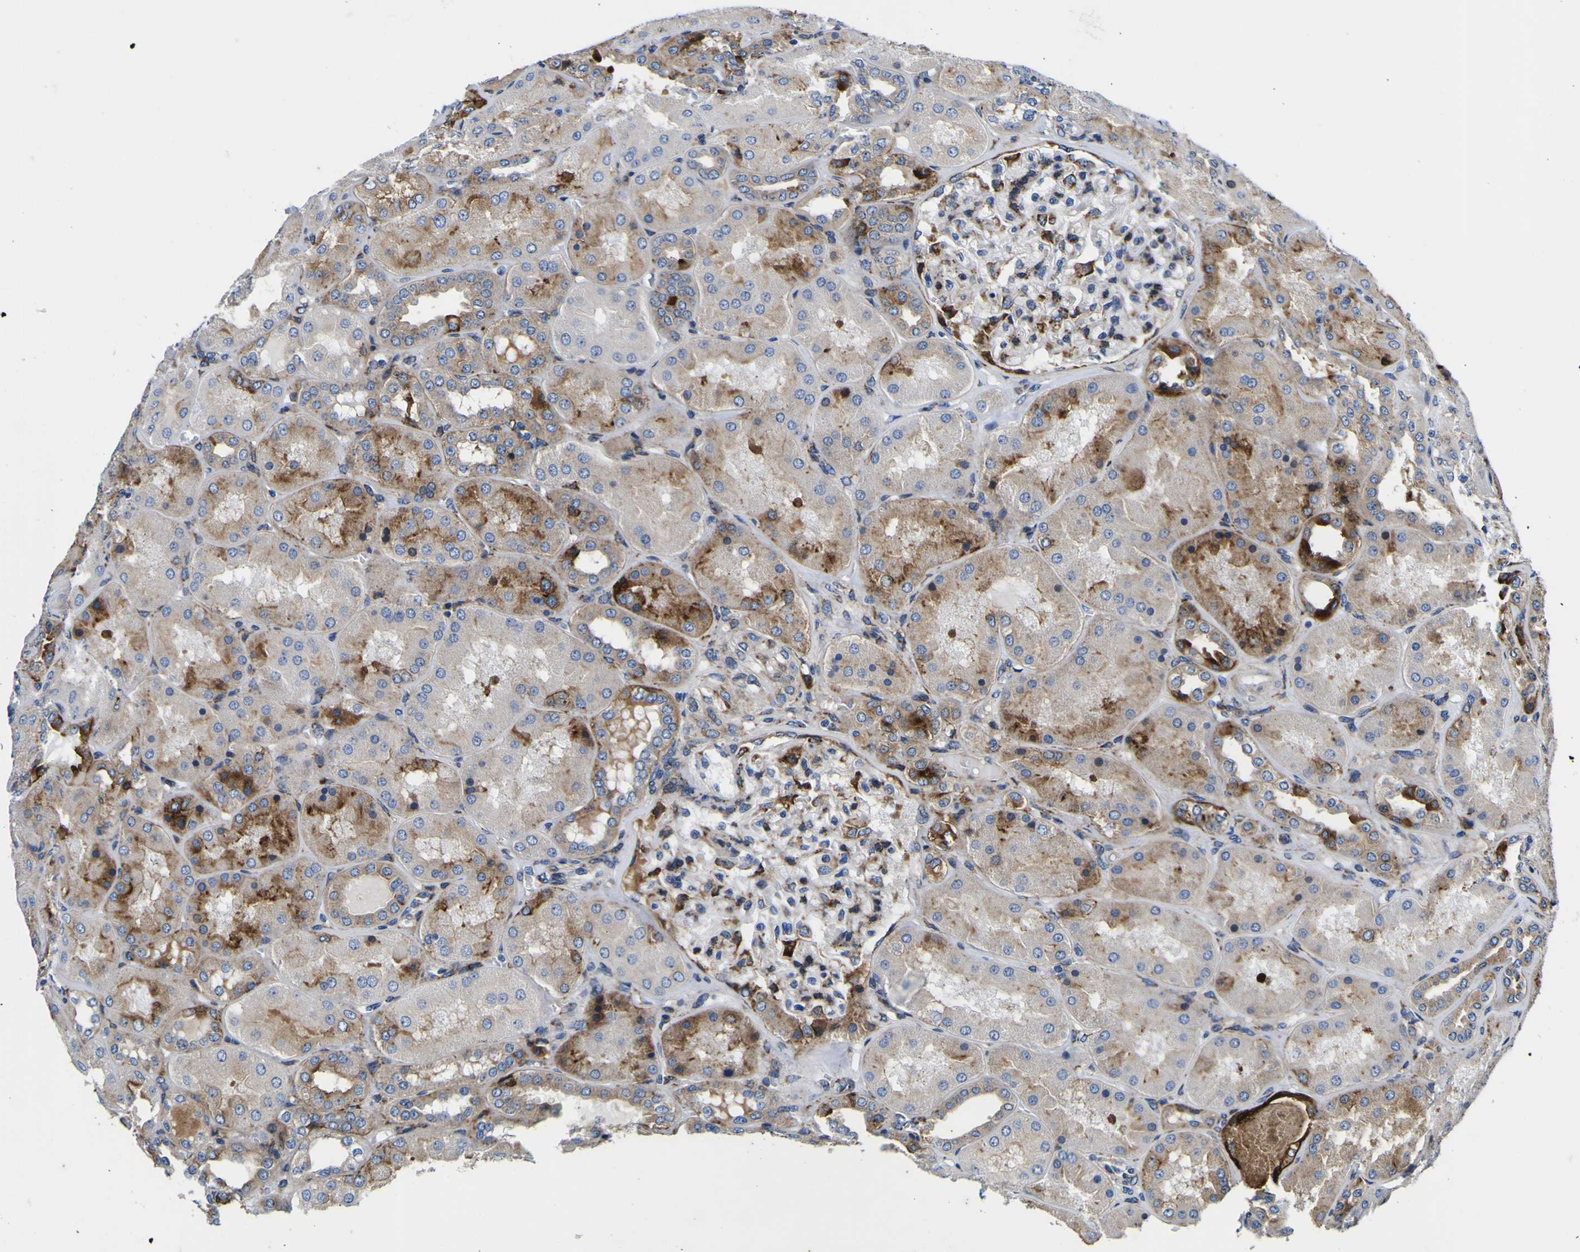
{"staining": {"intensity": "moderate", "quantity": "<25%", "location": "cytoplasmic/membranous"}, "tissue": "kidney", "cell_type": "Cells in glomeruli", "image_type": "normal", "snomed": [{"axis": "morphology", "description": "Normal tissue, NOS"}, {"axis": "topography", "description": "Kidney"}], "caption": "Immunohistochemistry of unremarkable kidney demonstrates low levels of moderate cytoplasmic/membranous staining in about <25% of cells in glomeruli. (DAB IHC with brightfield microscopy, high magnification).", "gene": "SCD", "patient": {"sex": "female", "age": 56}}